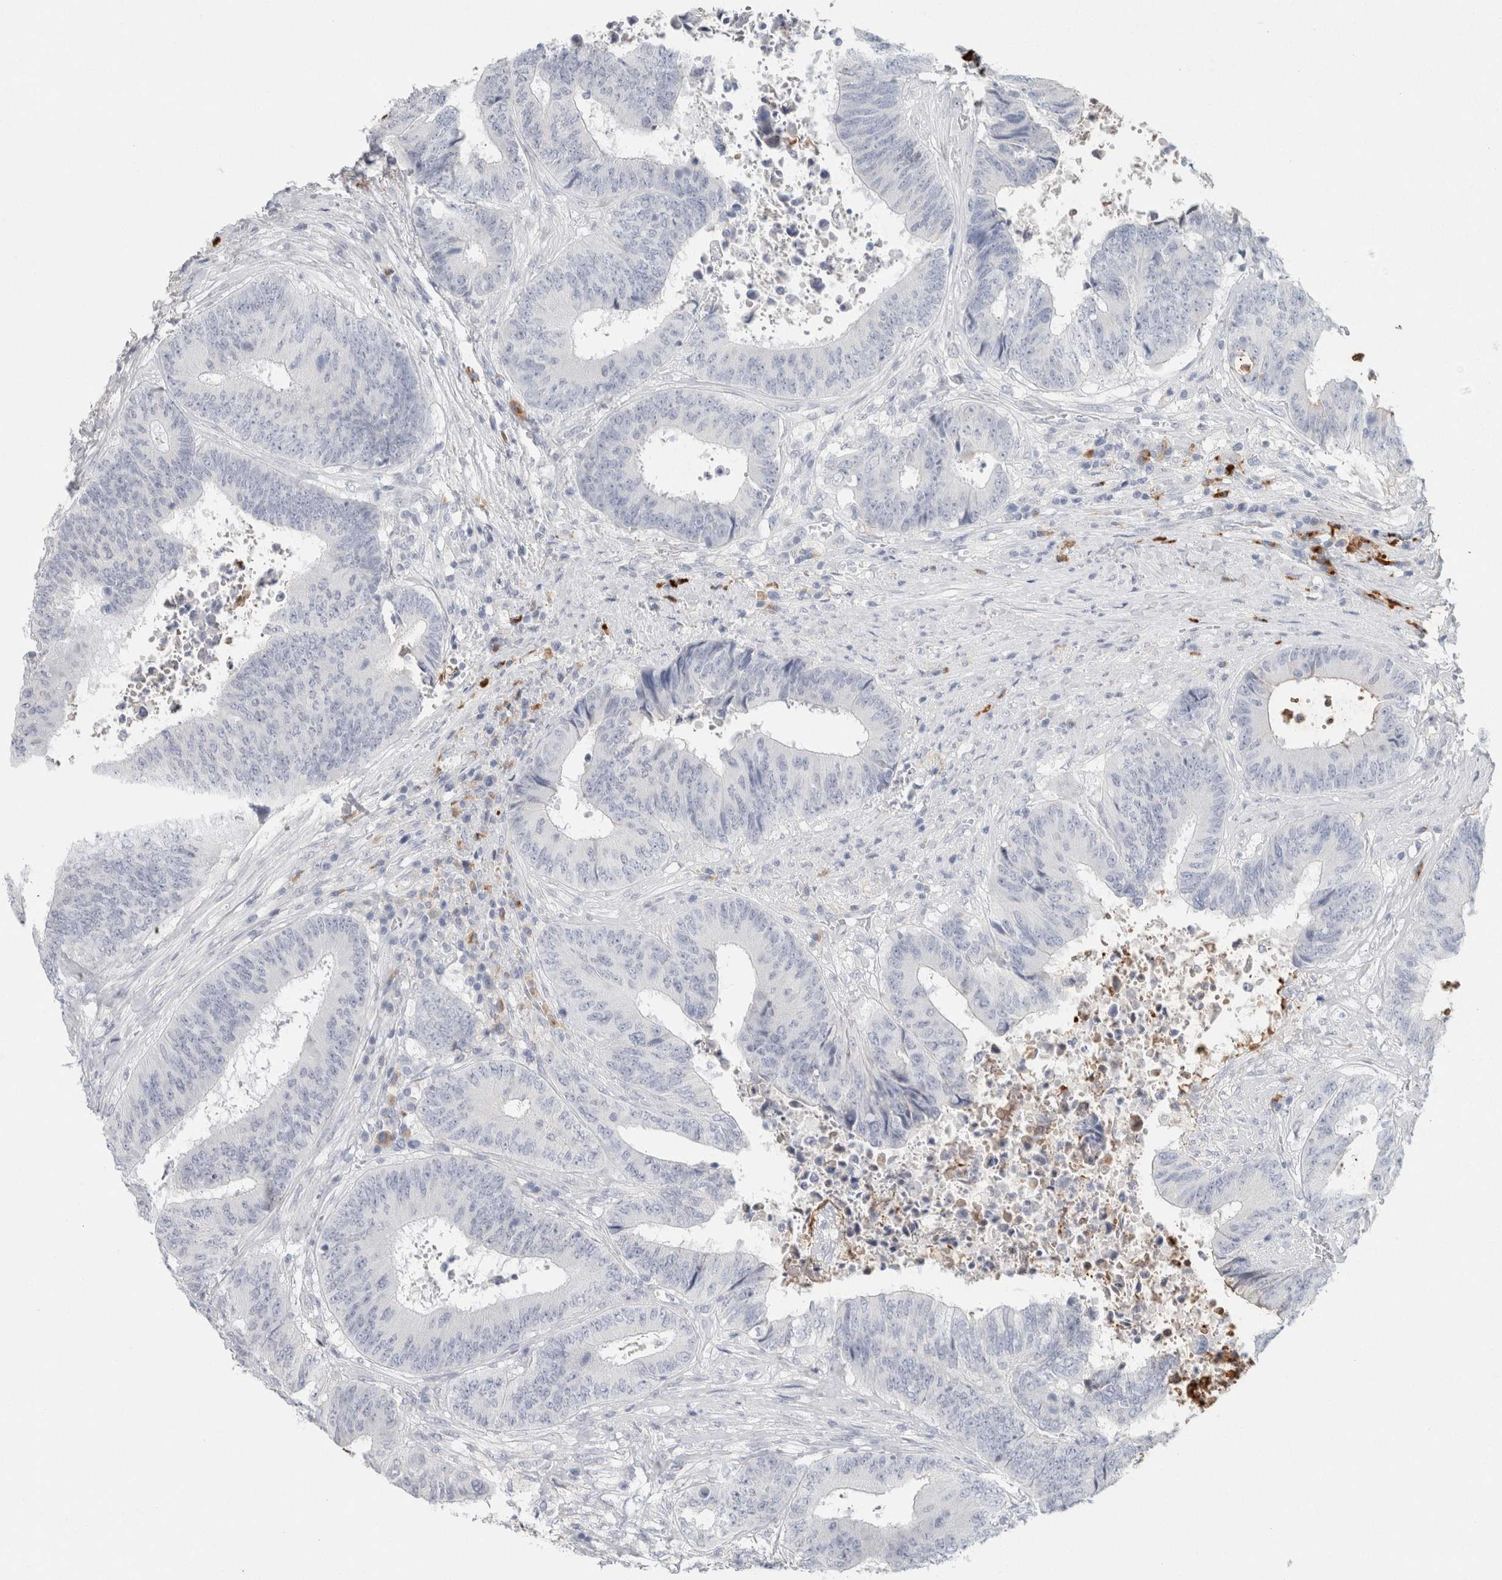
{"staining": {"intensity": "negative", "quantity": "none", "location": "none"}, "tissue": "colorectal cancer", "cell_type": "Tumor cells", "image_type": "cancer", "snomed": [{"axis": "morphology", "description": "Adenocarcinoma, NOS"}, {"axis": "topography", "description": "Rectum"}], "caption": "Tumor cells show no significant staining in colorectal cancer. The staining is performed using DAB (3,3'-diaminobenzidine) brown chromogen with nuclei counter-stained in using hematoxylin.", "gene": "IL6", "patient": {"sex": "male", "age": 72}}